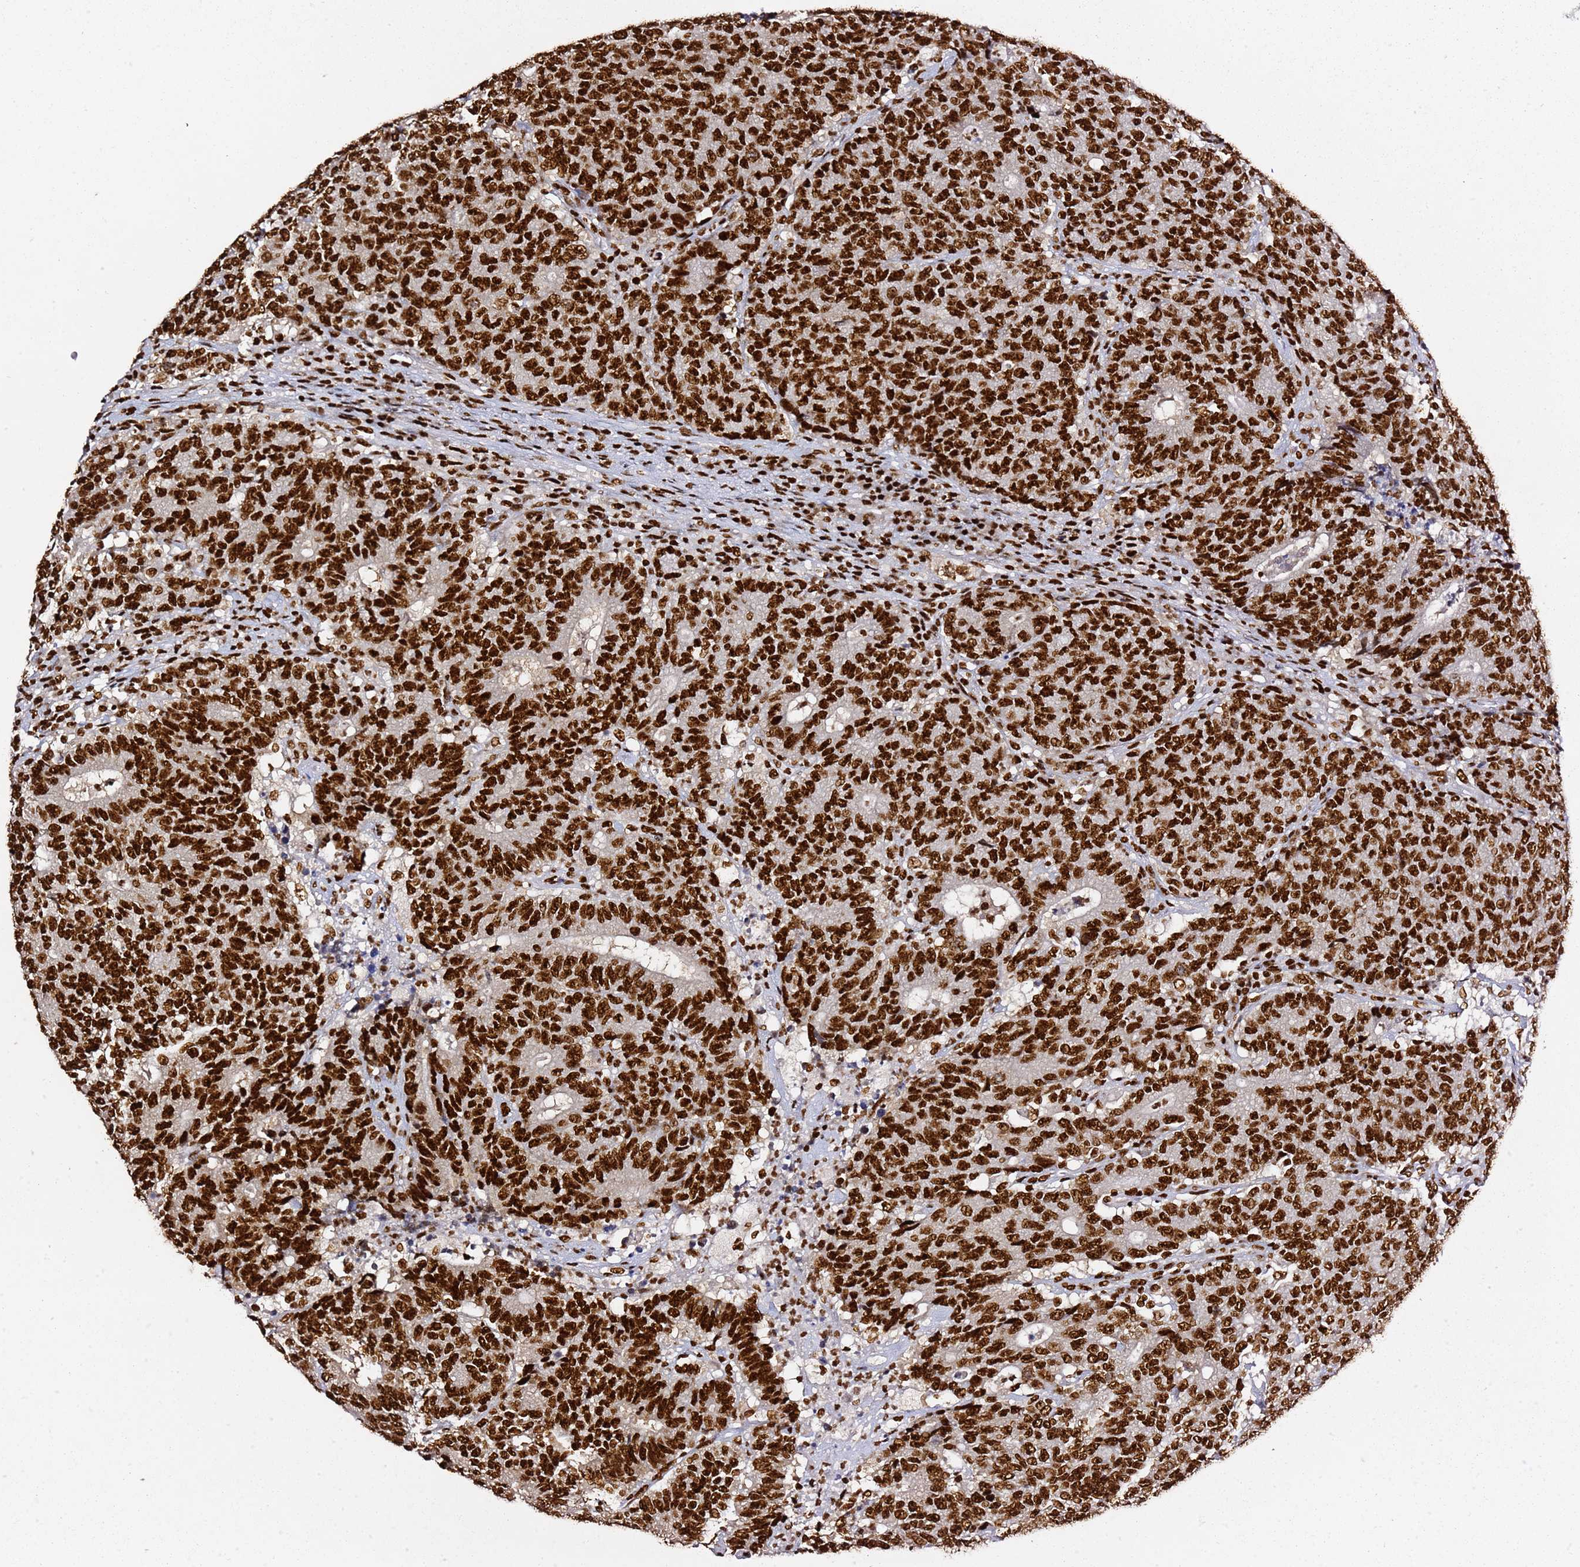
{"staining": {"intensity": "strong", "quantity": ">75%", "location": "nuclear"}, "tissue": "colorectal cancer", "cell_type": "Tumor cells", "image_type": "cancer", "snomed": [{"axis": "morphology", "description": "Adenocarcinoma, NOS"}, {"axis": "topography", "description": "Colon"}], "caption": "An immunohistochemistry image of tumor tissue is shown. Protein staining in brown shows strong nuclear positivity in adenocarcinoma (colorectal) within tumor cells.", "gene": "C6orf226", "patient": {"sex": "female", "age": 75}}